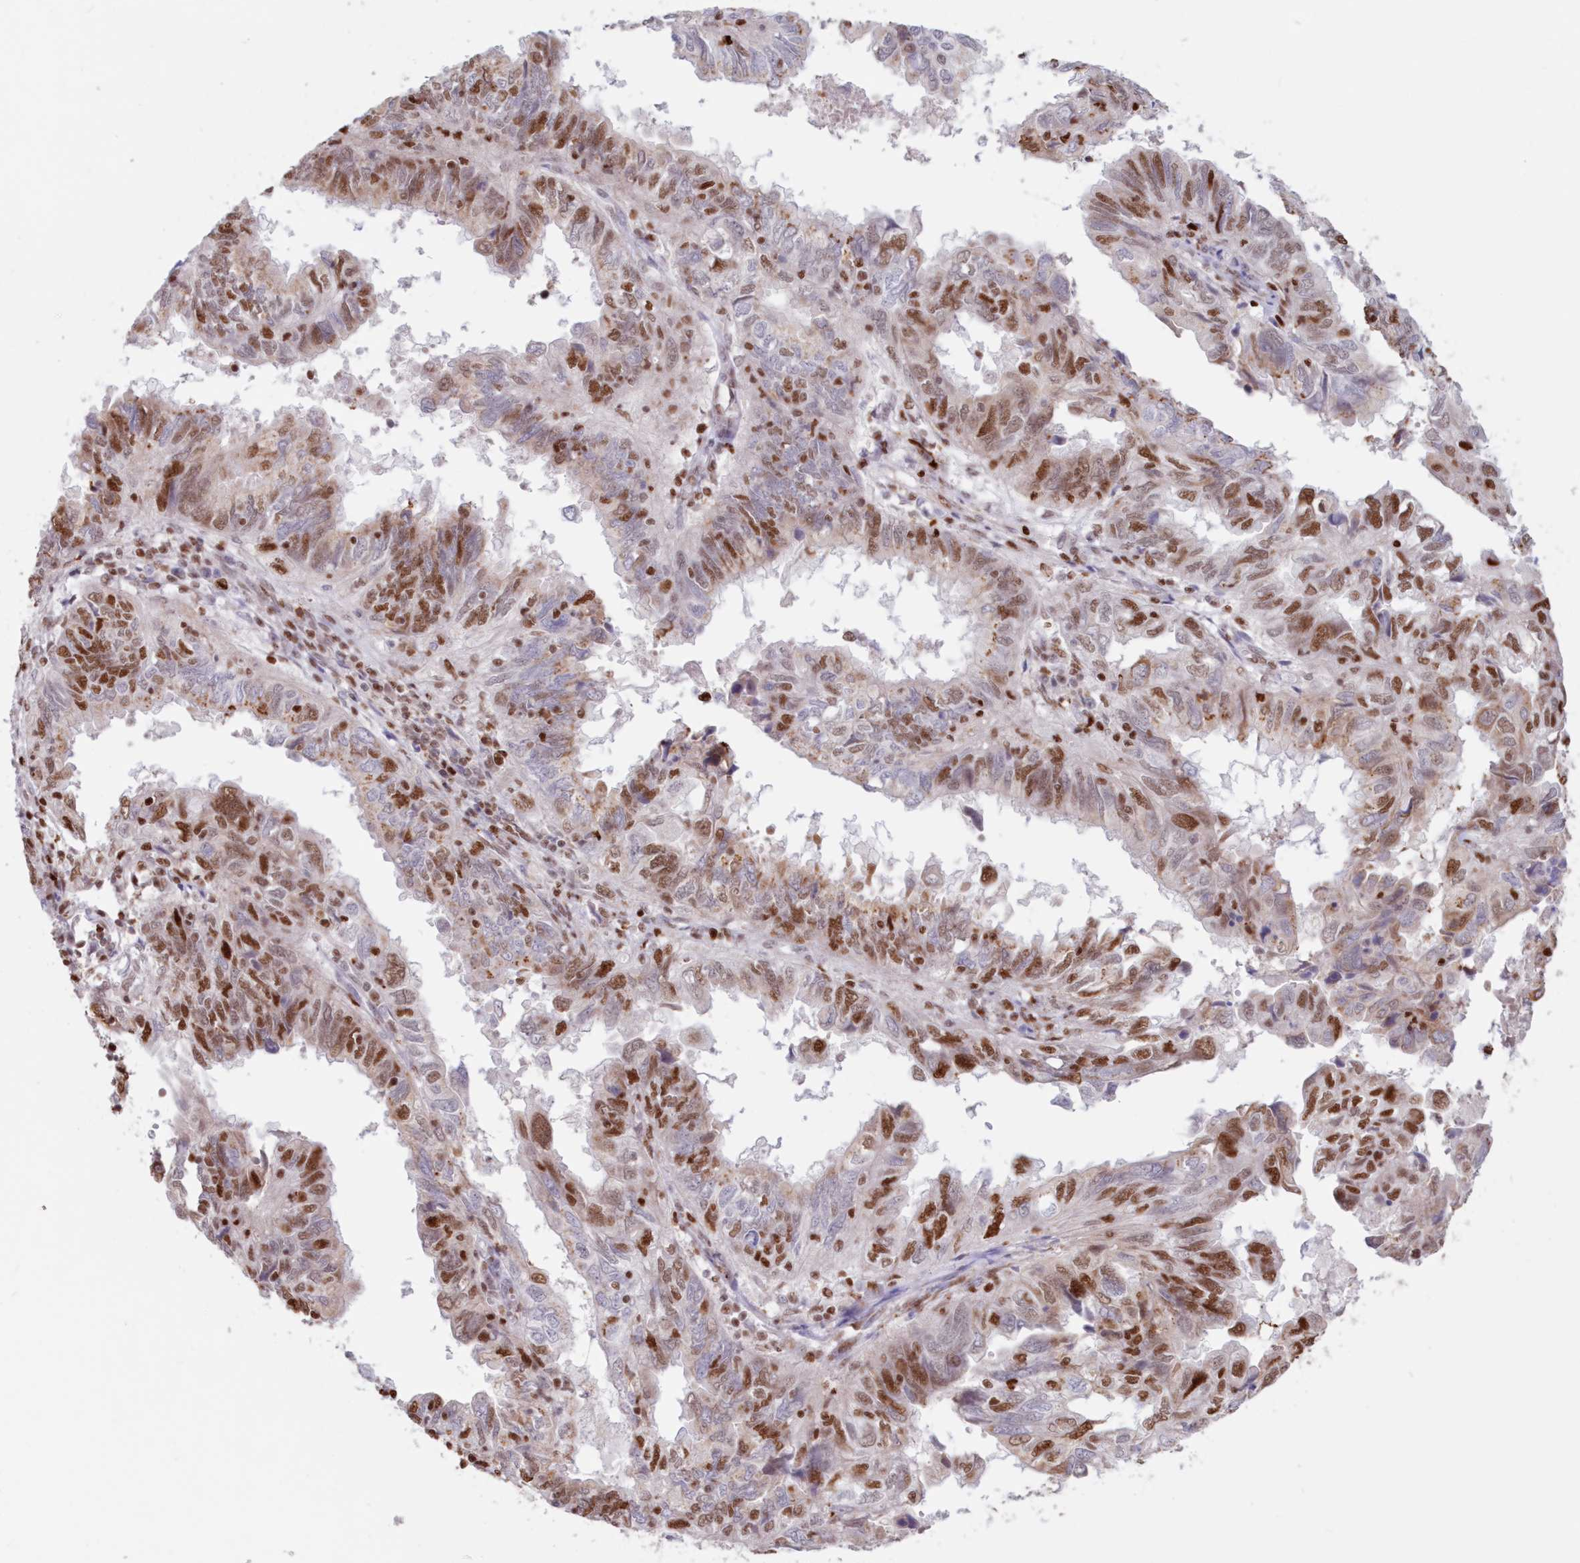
{"staining": {"intensity": "moderate", "quantity": ">75%", "location": "nuclear"}, "tissue": "endometrial cancer", "cell_type": "Tumor cells", "image_type": "cancer", "snomed": [{"axis": "morphology", "description": "Adenocarcinoma, NOS"}, {"axis": "topography", "description": "Uterus"}], "caption": "A brown stain shows moderate nuclear positivity of a protein in endometrial adenocarcinoma tumor cells.", "gene": "POLR2B", "patient": {"sex": "female", "age": 77}}